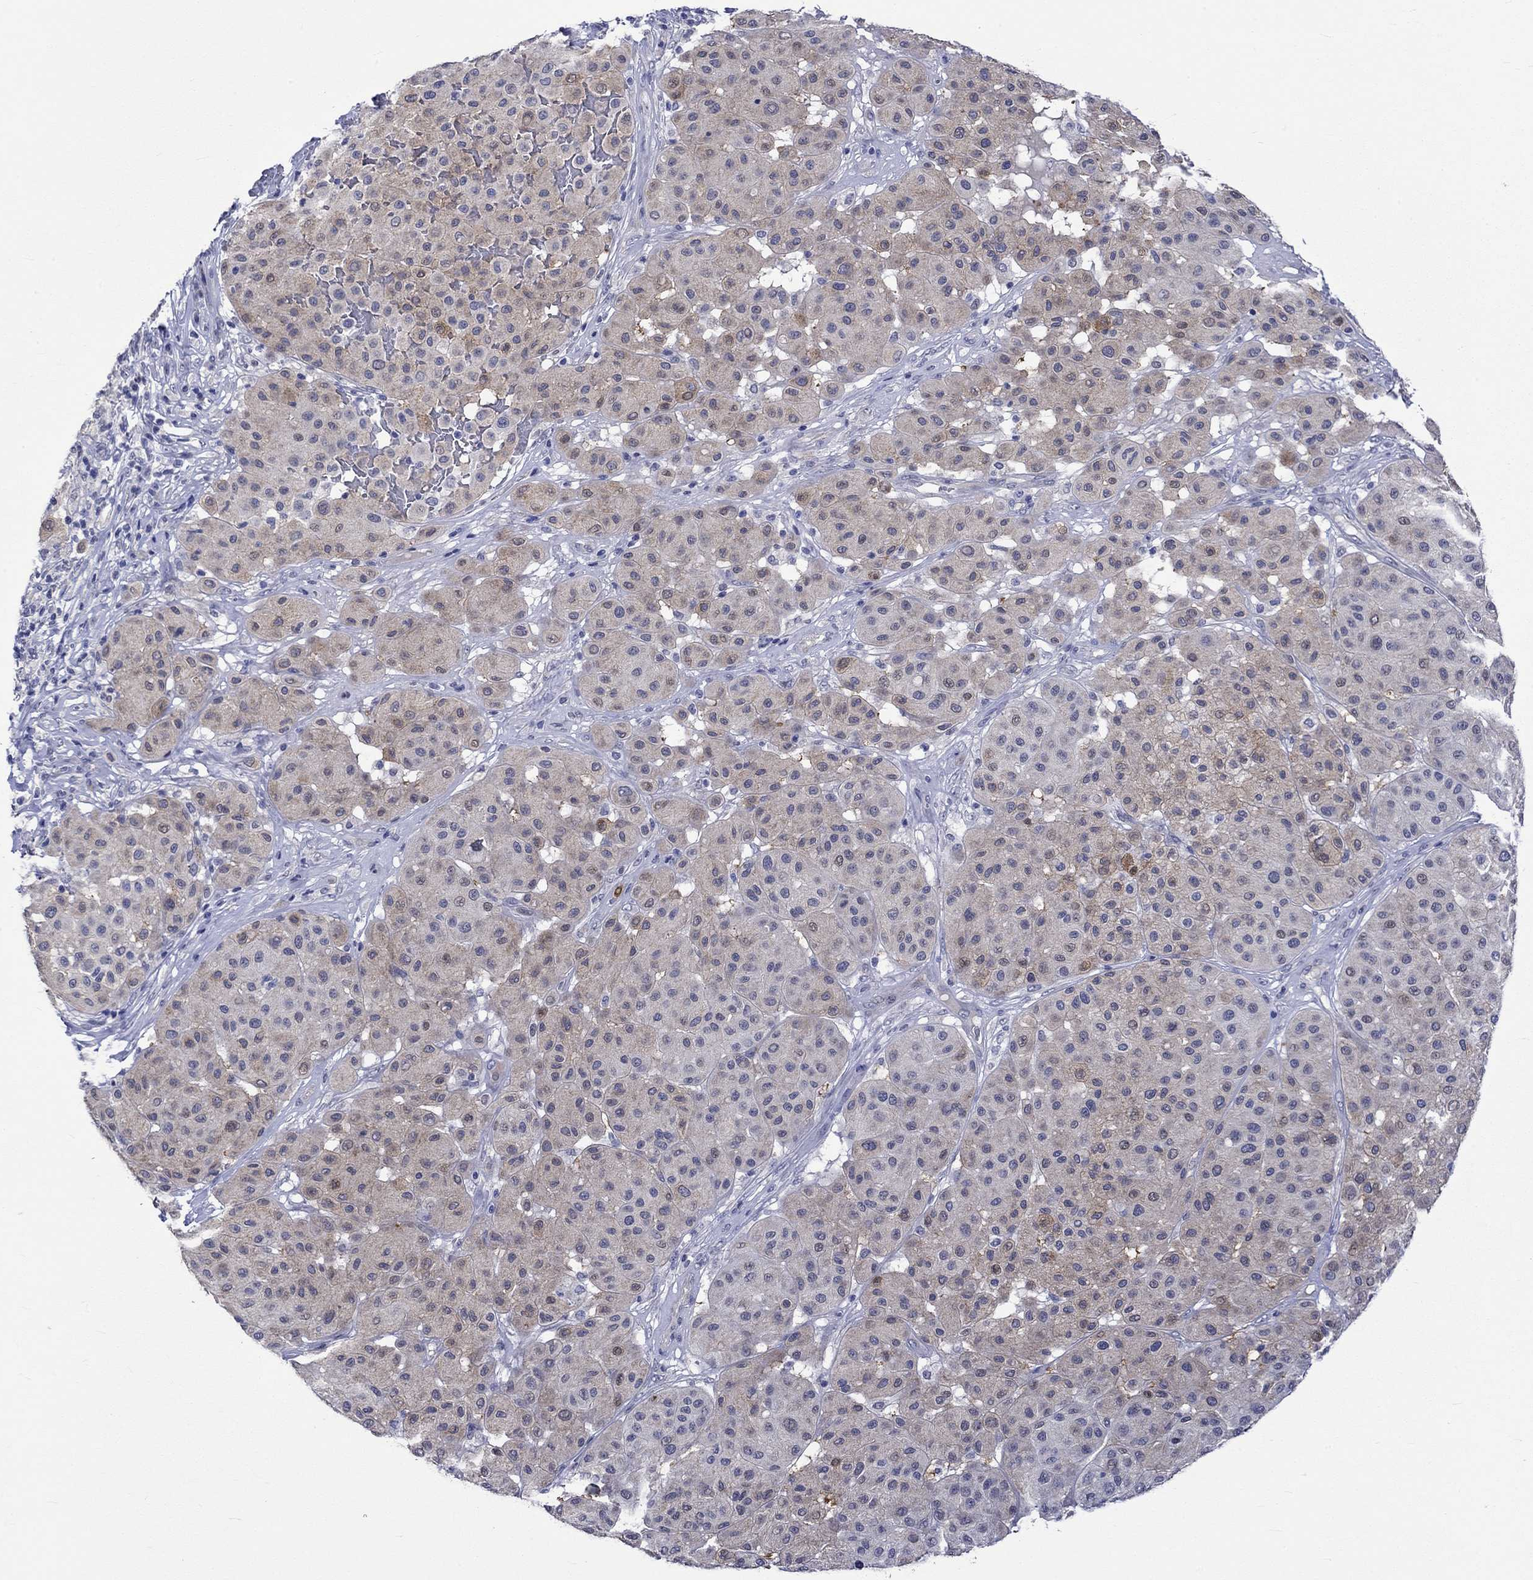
{"staining": {"intensity": "weak", "quantity": "<25%", "location": "cytoplasmic/membranous"}, "tissue": "melanoma", "cell_type": "Tumor cells", "image_type": "cancer", "snomed": [{"axis": "morphology", "description": "Malignant melanoma, Metastatic site"}, {"axis": "topography", "description": "Smooth muscle"}], "caption": "Tumor cells are negative for brown protein staining in malignant melanoma (metastatic site). (Brightfield microscopy of DAB IHC at high magnification).", "gene": "CRYAB", "patient": {"sex": "male", "age": 41}}